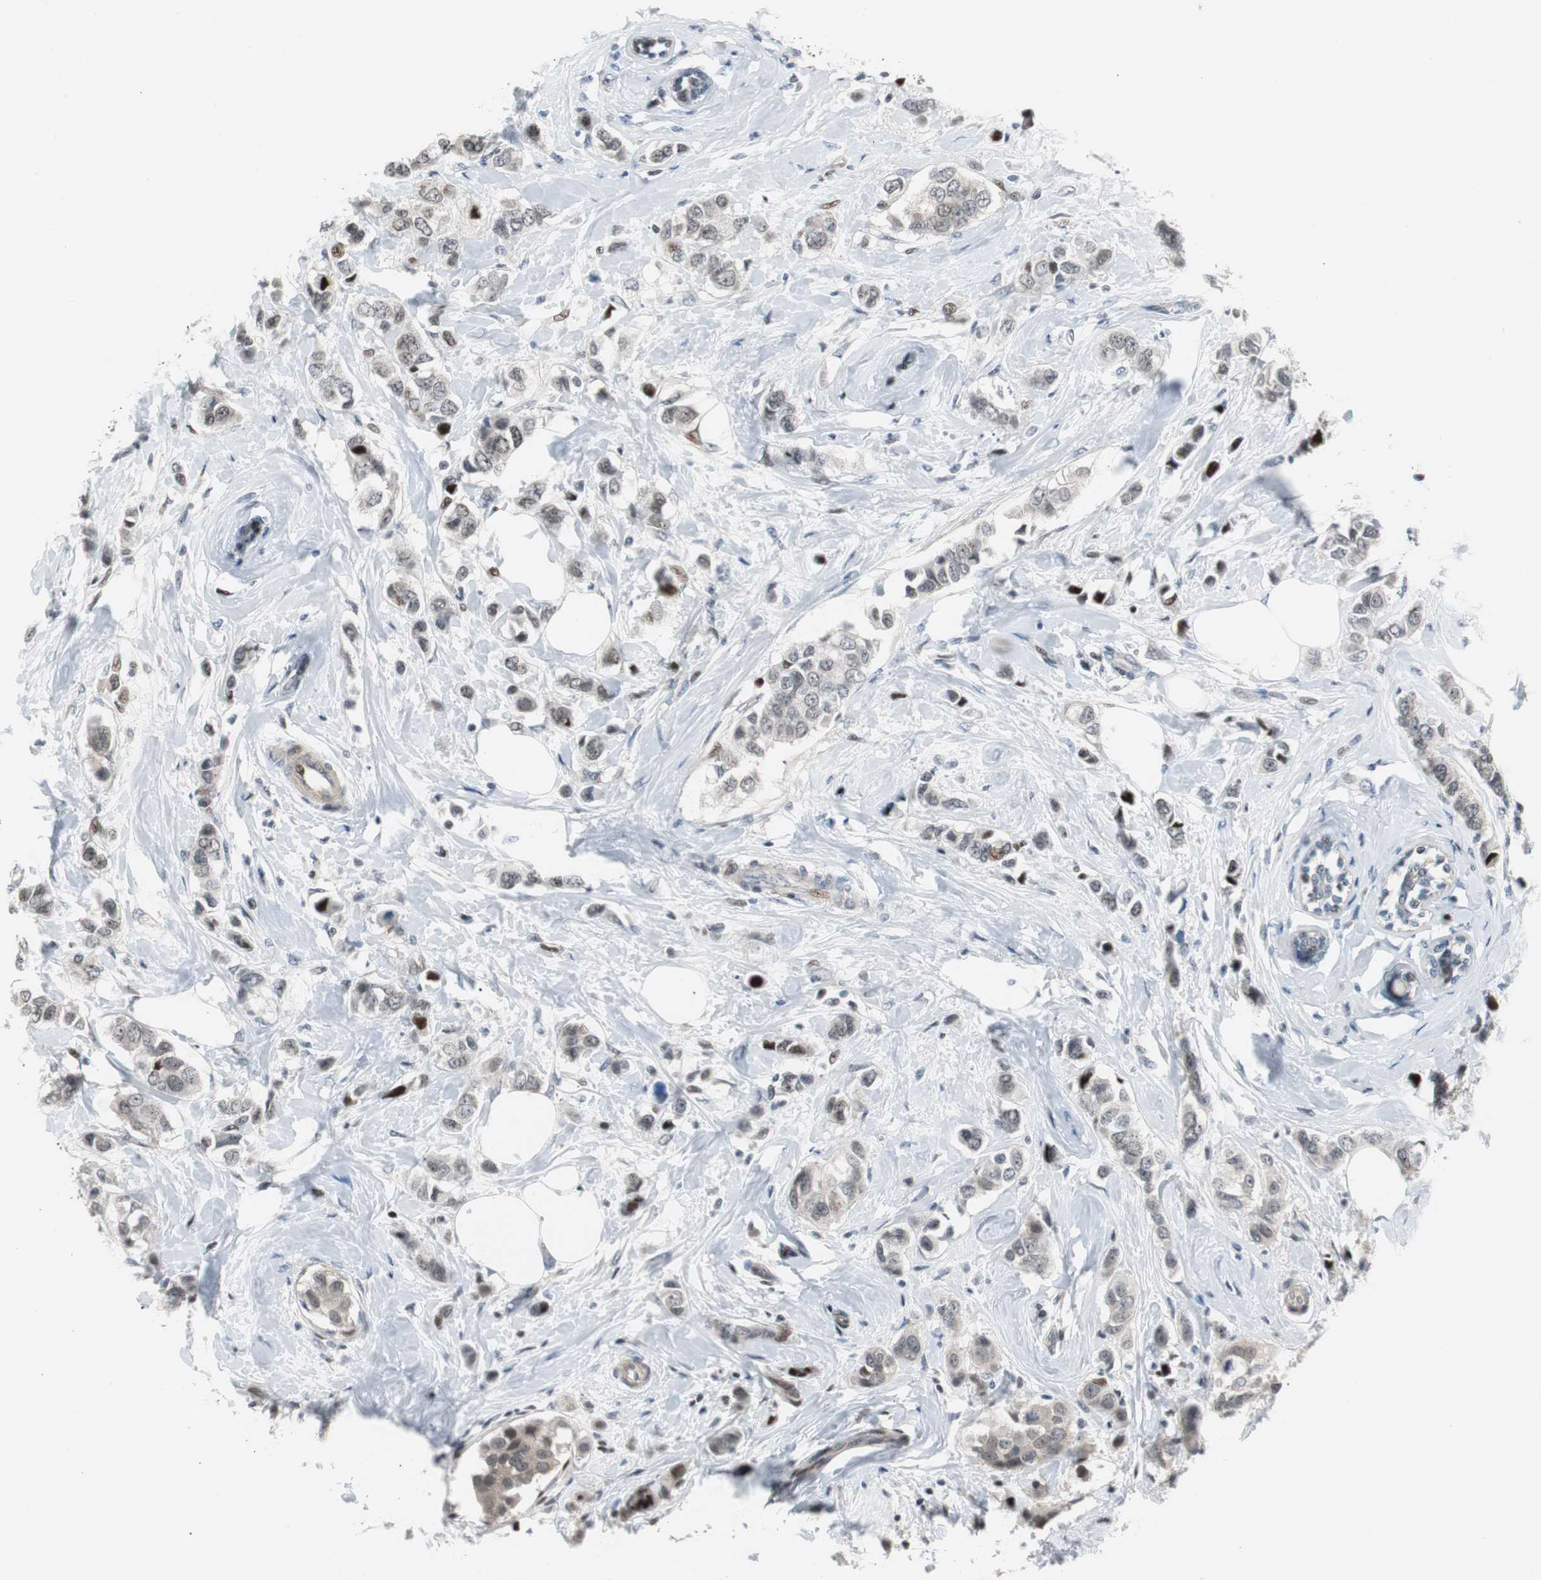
{"staining": {"intensity": "strong", "quantity": "<25%", "location": "nuclear"}, "tissue": "breast cancer", "cell_type": "Tumor cells", "image_type": "cancer", "snomed": [{"axis": "morphology", "description": "Duct carcinoma"}, {"axis": "topography", "description": "Breast"}], "caption": "IHC image of invasive ductal carcinoma (breast) stained for a protein (brown), which exhibits medium levels of strong nuclear expression in about <25% of tumor cells.", "gene": "RAD1", "patient": {"sex": "female", "age": 50}}